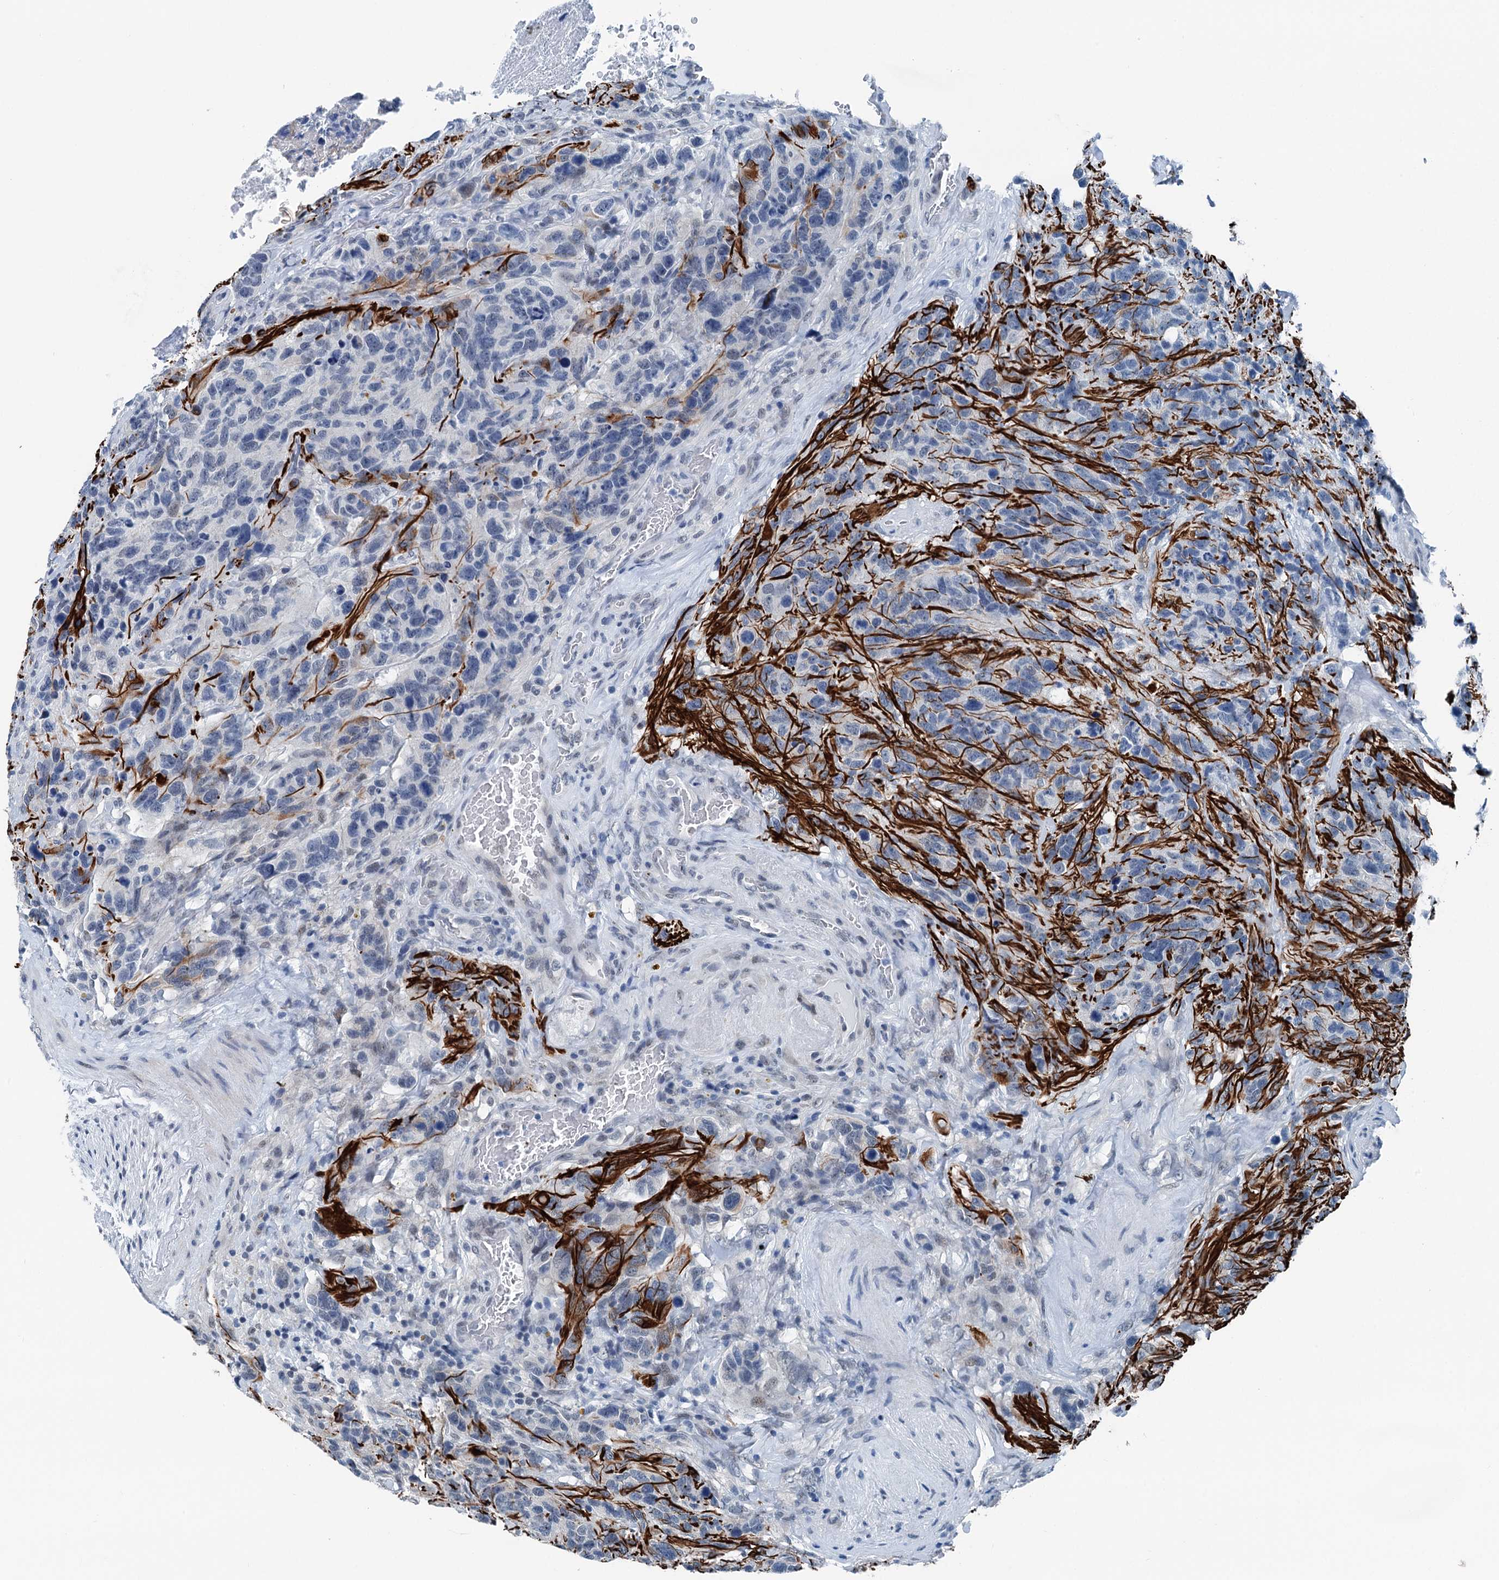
{"staining": {"intensity": "strong", "quantity": "<25%", "location": "cytoplasmic/membranous"}, "tissue": "glioma", "cell_type": "Tumor cells", "image_type": "cancer", "snomed": [{"axis": "morphology", "description": "Glioma, malignant, High grade"}, {"axis": "topography", "description": "Brain"}], "caption": "The photomicrograph exhibits a brown stain indicating the presence of a protein in the cytoplasmic/membranous of tumor cells in glioma.", "gene": "TRPT1", "patient": {"sex": "male", "age": 69}}